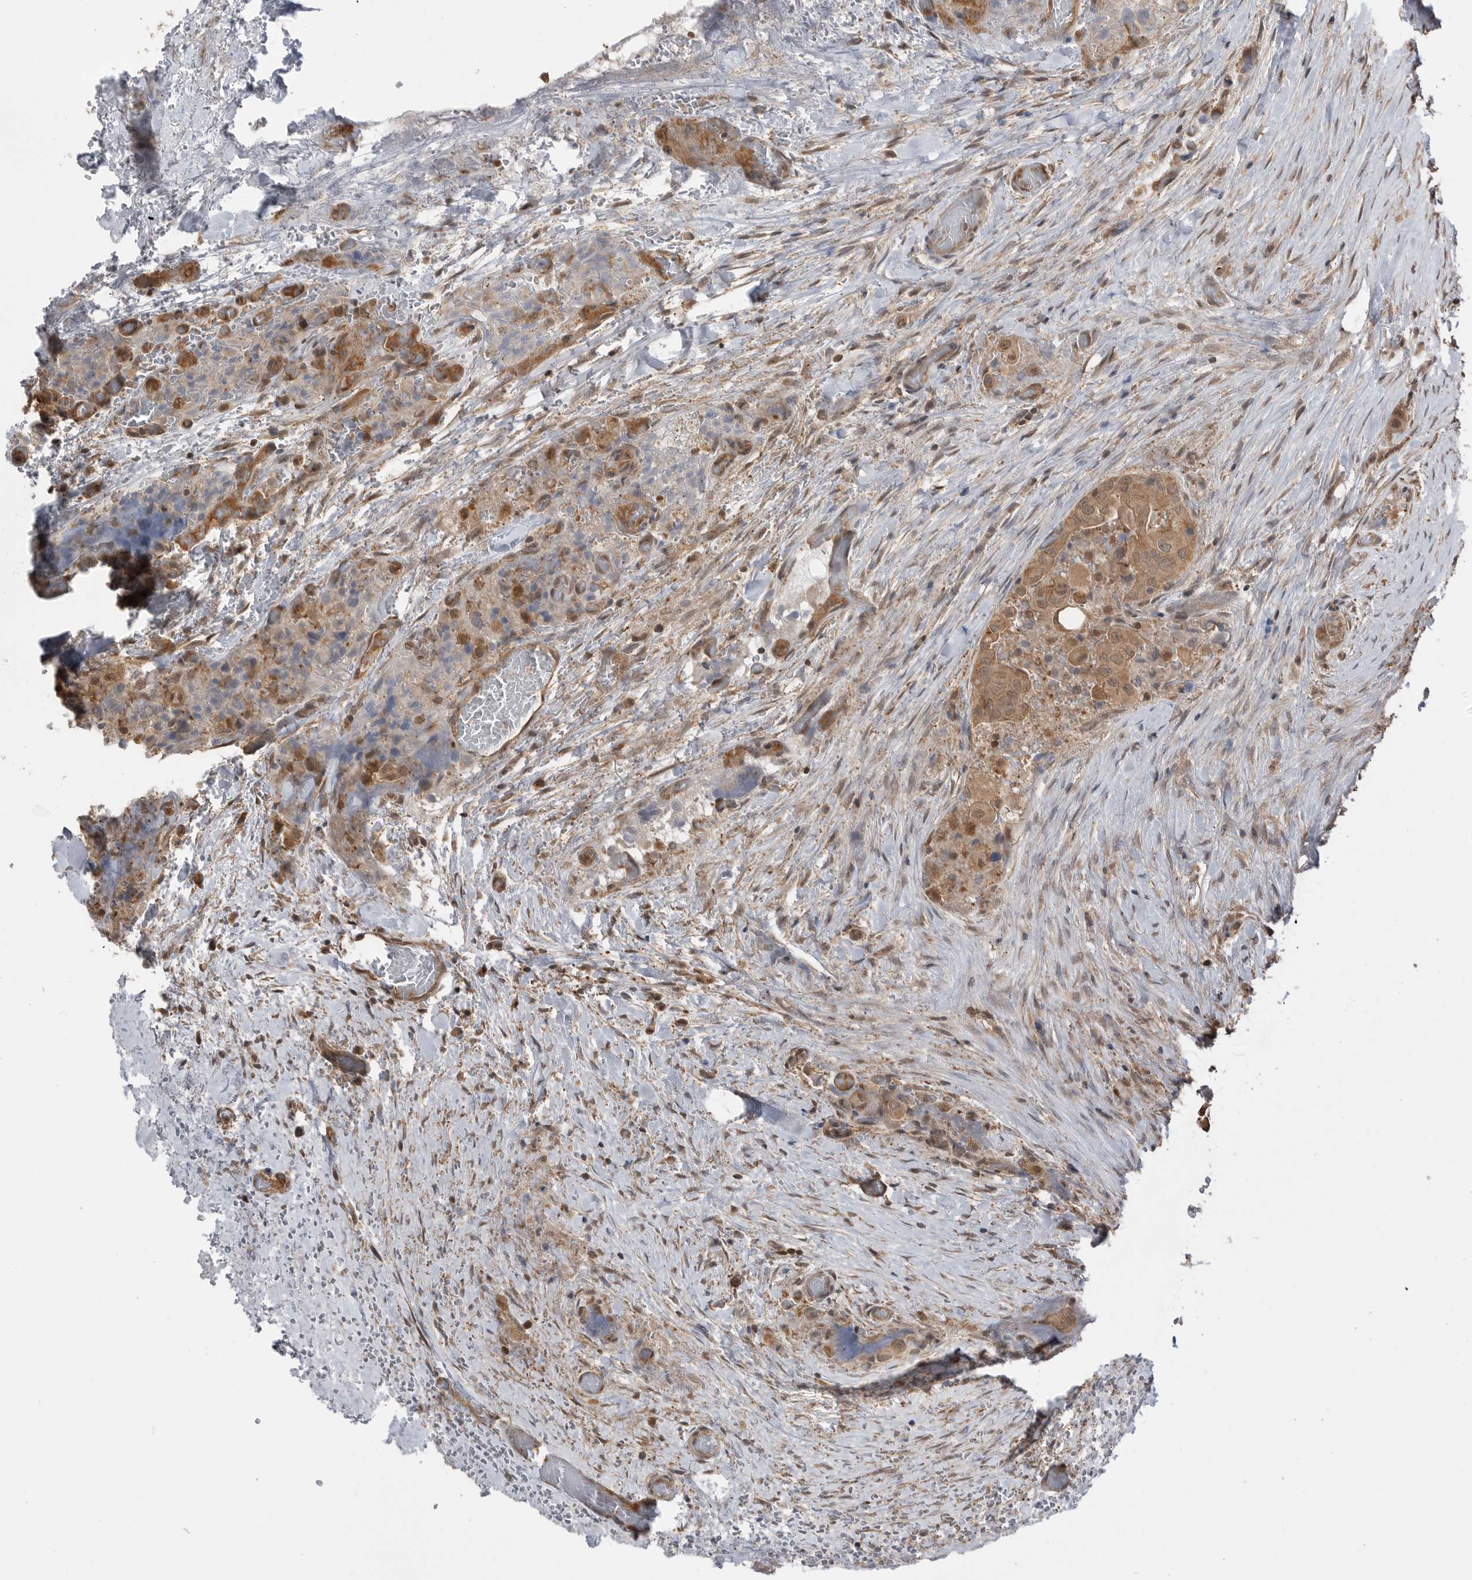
{"staining": {"intensity": "moderate", "quantity": ">75%", "location": "cytoplasmic/membranous,nuclear"}, "tissue": "thyroid cancer", "cell_type": "Tumor cells", "image_type": "cancer", "snomed": [{"axis": "morphology", "description": "Papillary adenocarcinoma, NOS"}, {"axis": "topography", "description": "Thyroid gland"}], "caption": "There is medium levels of moderate cytoplasmic/membranous and nuclear staining in tumor cells of papillary adenocarcinoma (thyroid), as demonstrated by immunohistochemical staining (brown color).", "gene": "PEAK1", "patient": {"sex": "female", "age": 59}}